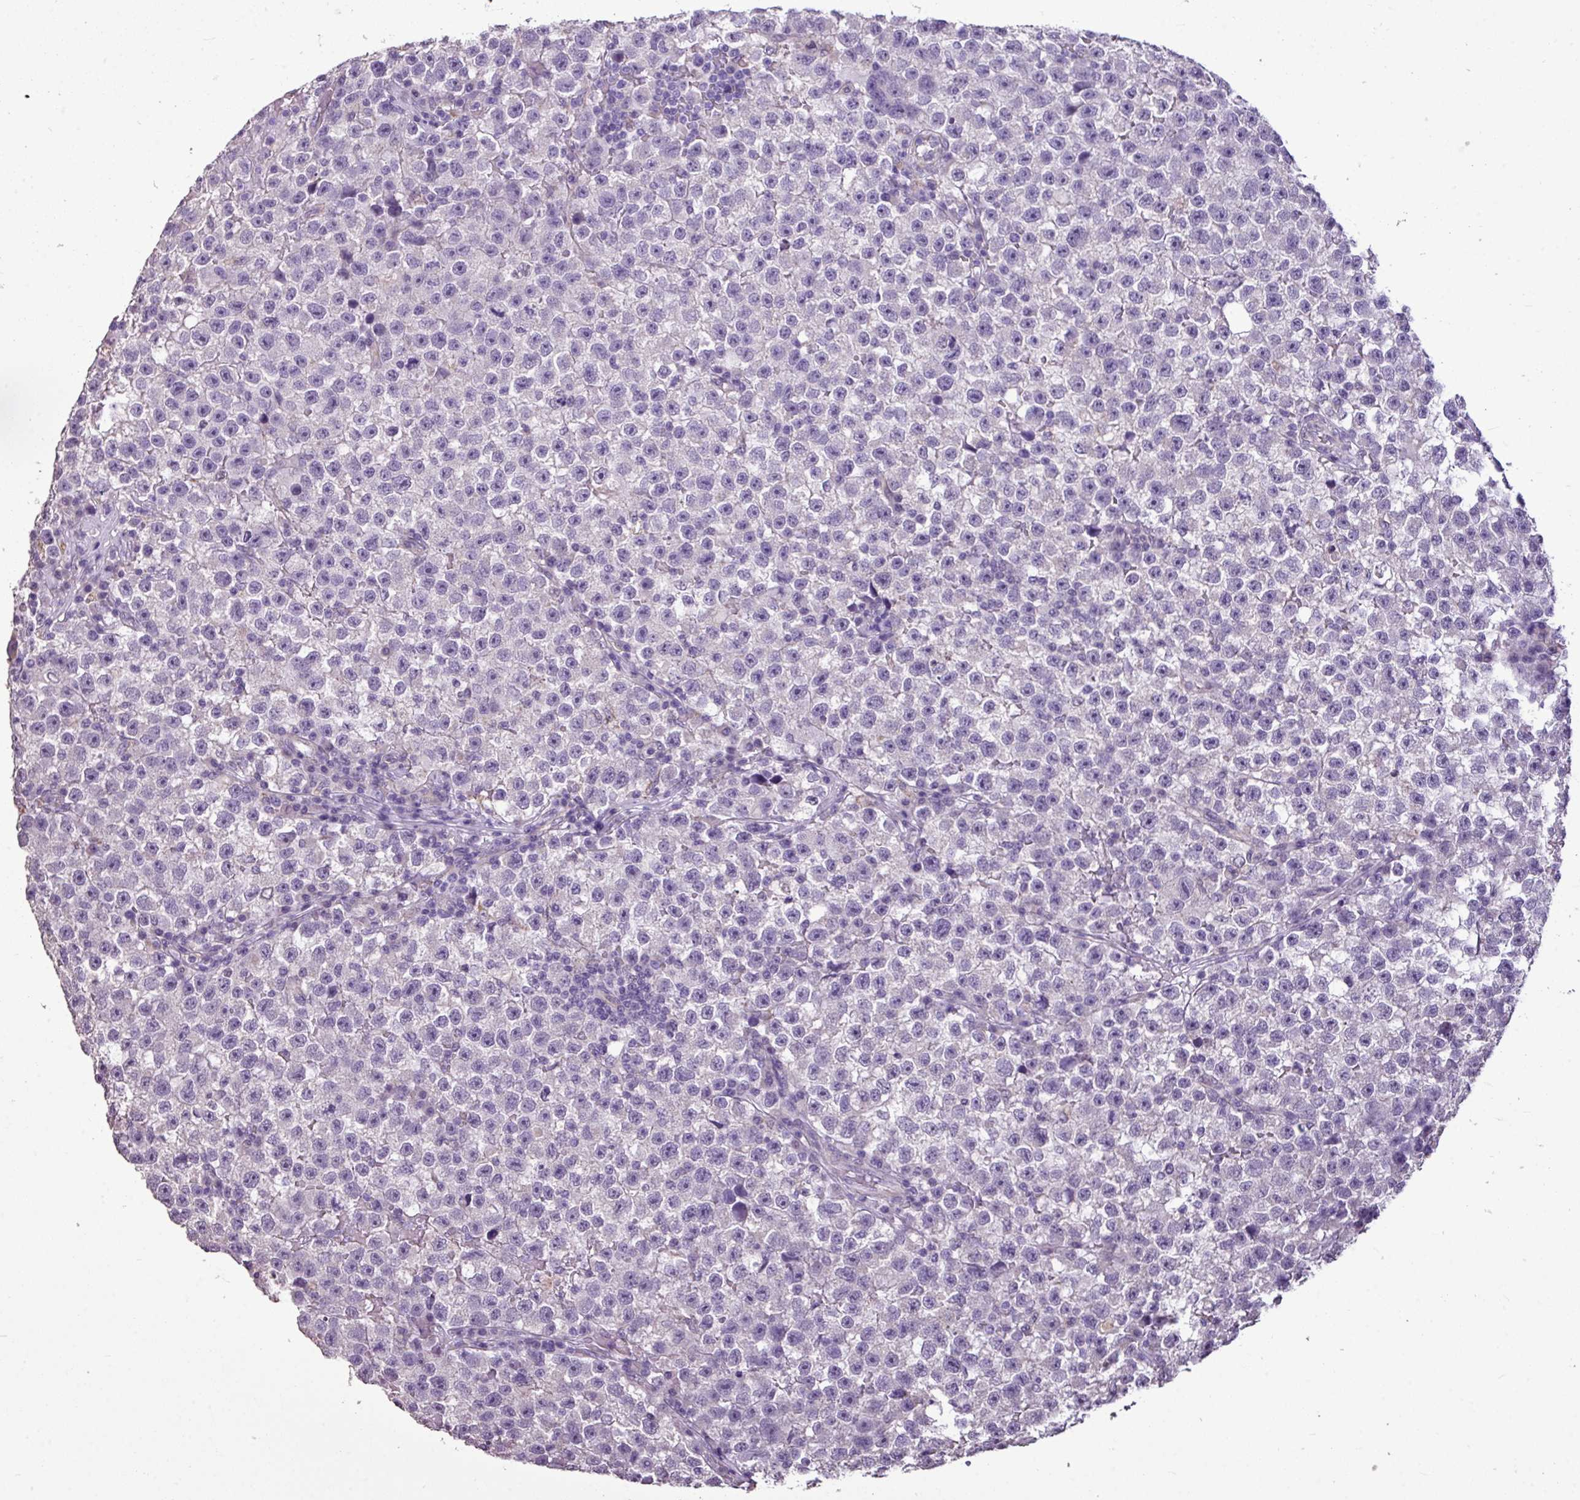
{"staining": {"intensity": "negative", "quantity": "none", "location": "none"}, "tissue": "testis cancer", "cell_type": "Tumor cells", "image_type": "cancer", "snomed": [{"axis": "morphology", "description": "Seminoma, NOS"}, {"axis": "topography", "description": "Testis"}], "caption": "Immunohistochemistry histopathology image of testis cancer (seminoma) stained for a protein (brown), which exhibits no staining in tumor cells.", "gene": "ALDH2", "patient": {"sex": "male", "age": 22}}